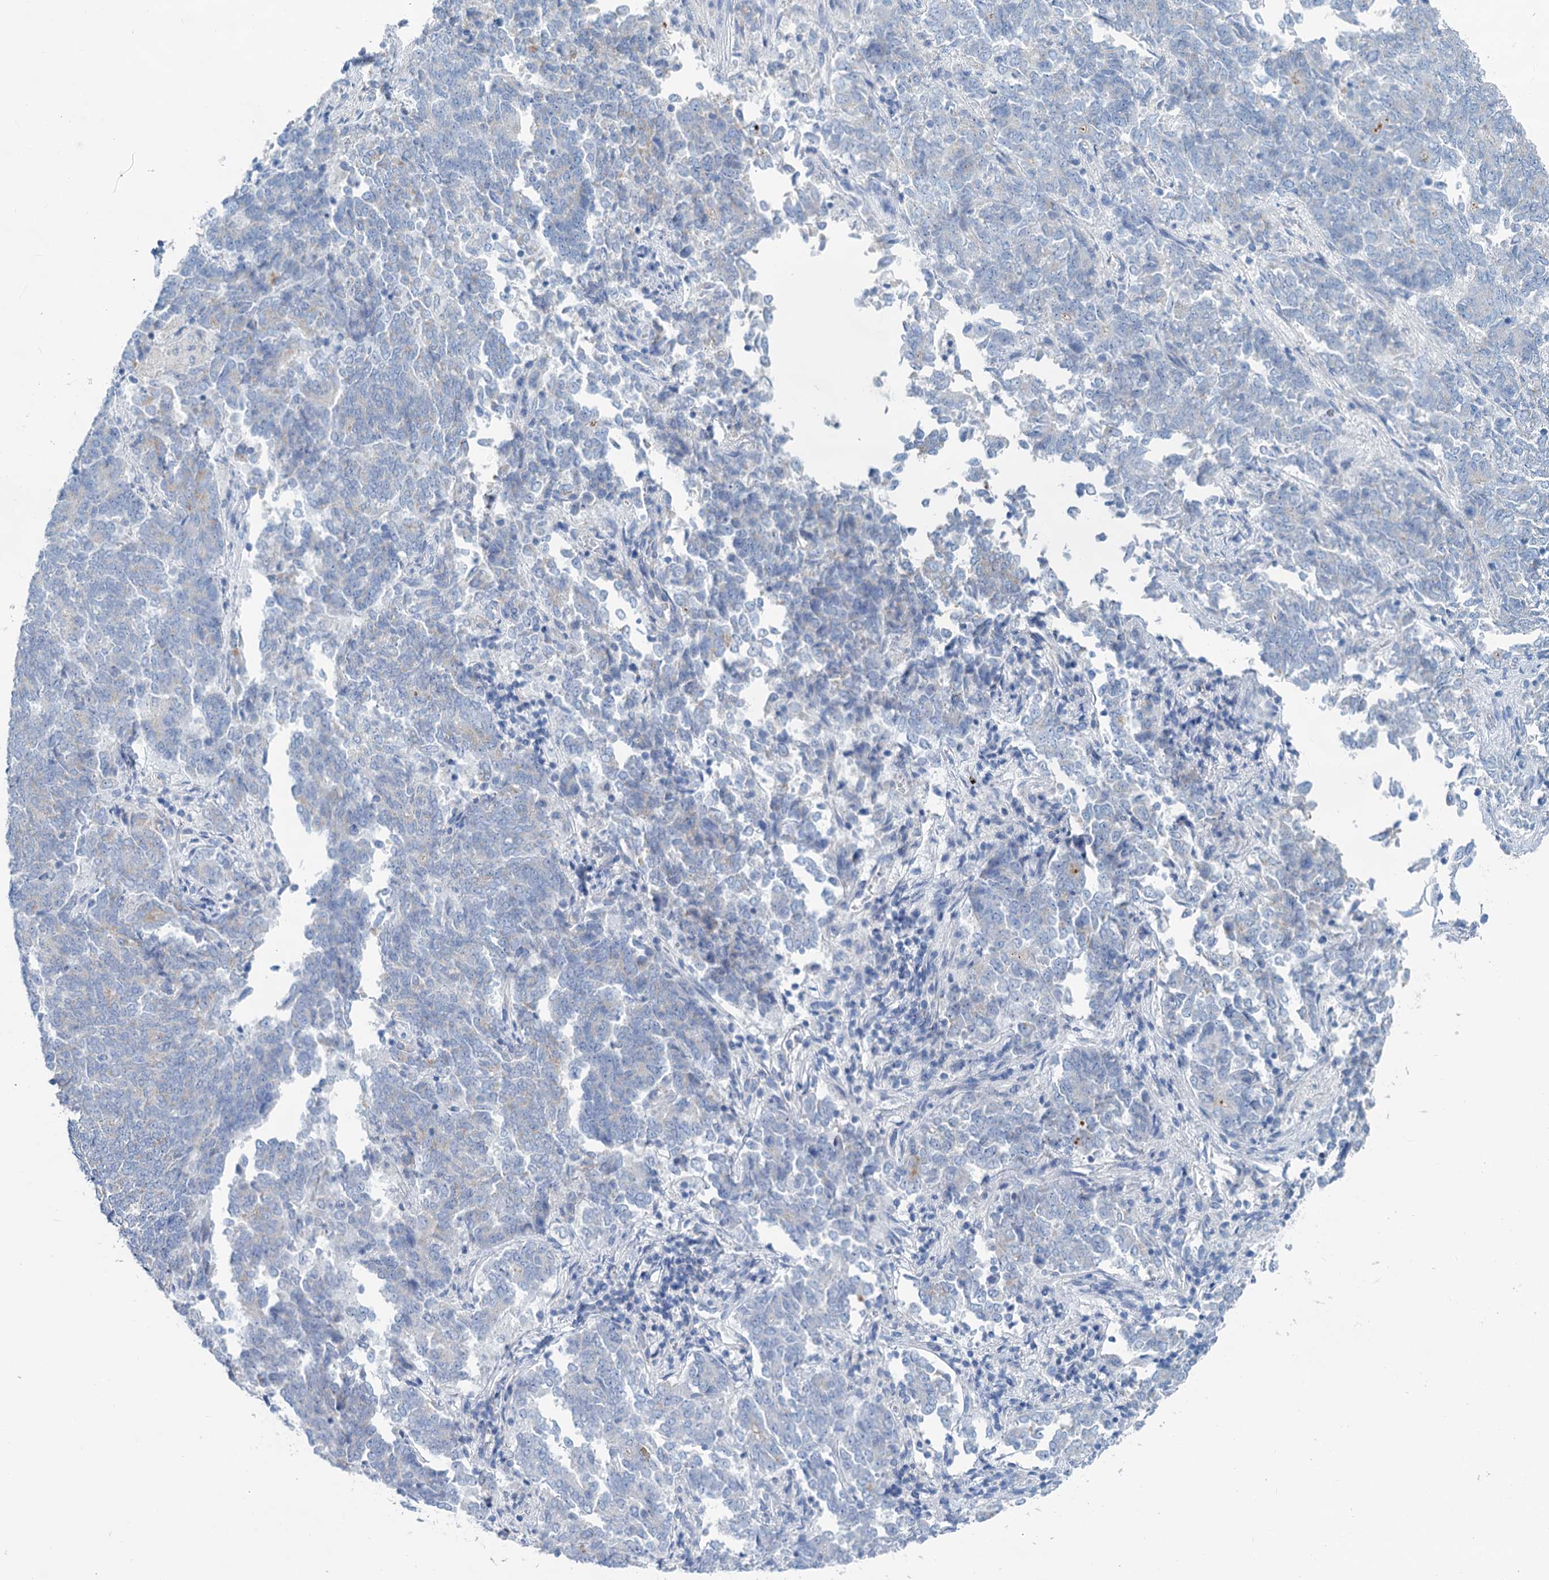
{"staining": {"intensity": "negative", "quantity": "none", "location": "none"}, "tissue": "endometrial cancer", "cell_type": "Tumor cells", "image_type": "cancer", "snomed": [{"axis": "morphology", "description": "Adenocarcinoma, NOS"}, {"axis": "topography", "description": "Endometrium"}], "caption": "Tumor cells are negative for protein expression in human adenocarcinoma (endometrial). The staining was performed using DAB (3,3'-diaminobenzidine) to visualize the protein expression in brown, while the nuclei were stained in blue with hematoxylin (Magnification: 20x).", "gene": "SLC1A3", "patient": {"sex": "female", "age": 80}}